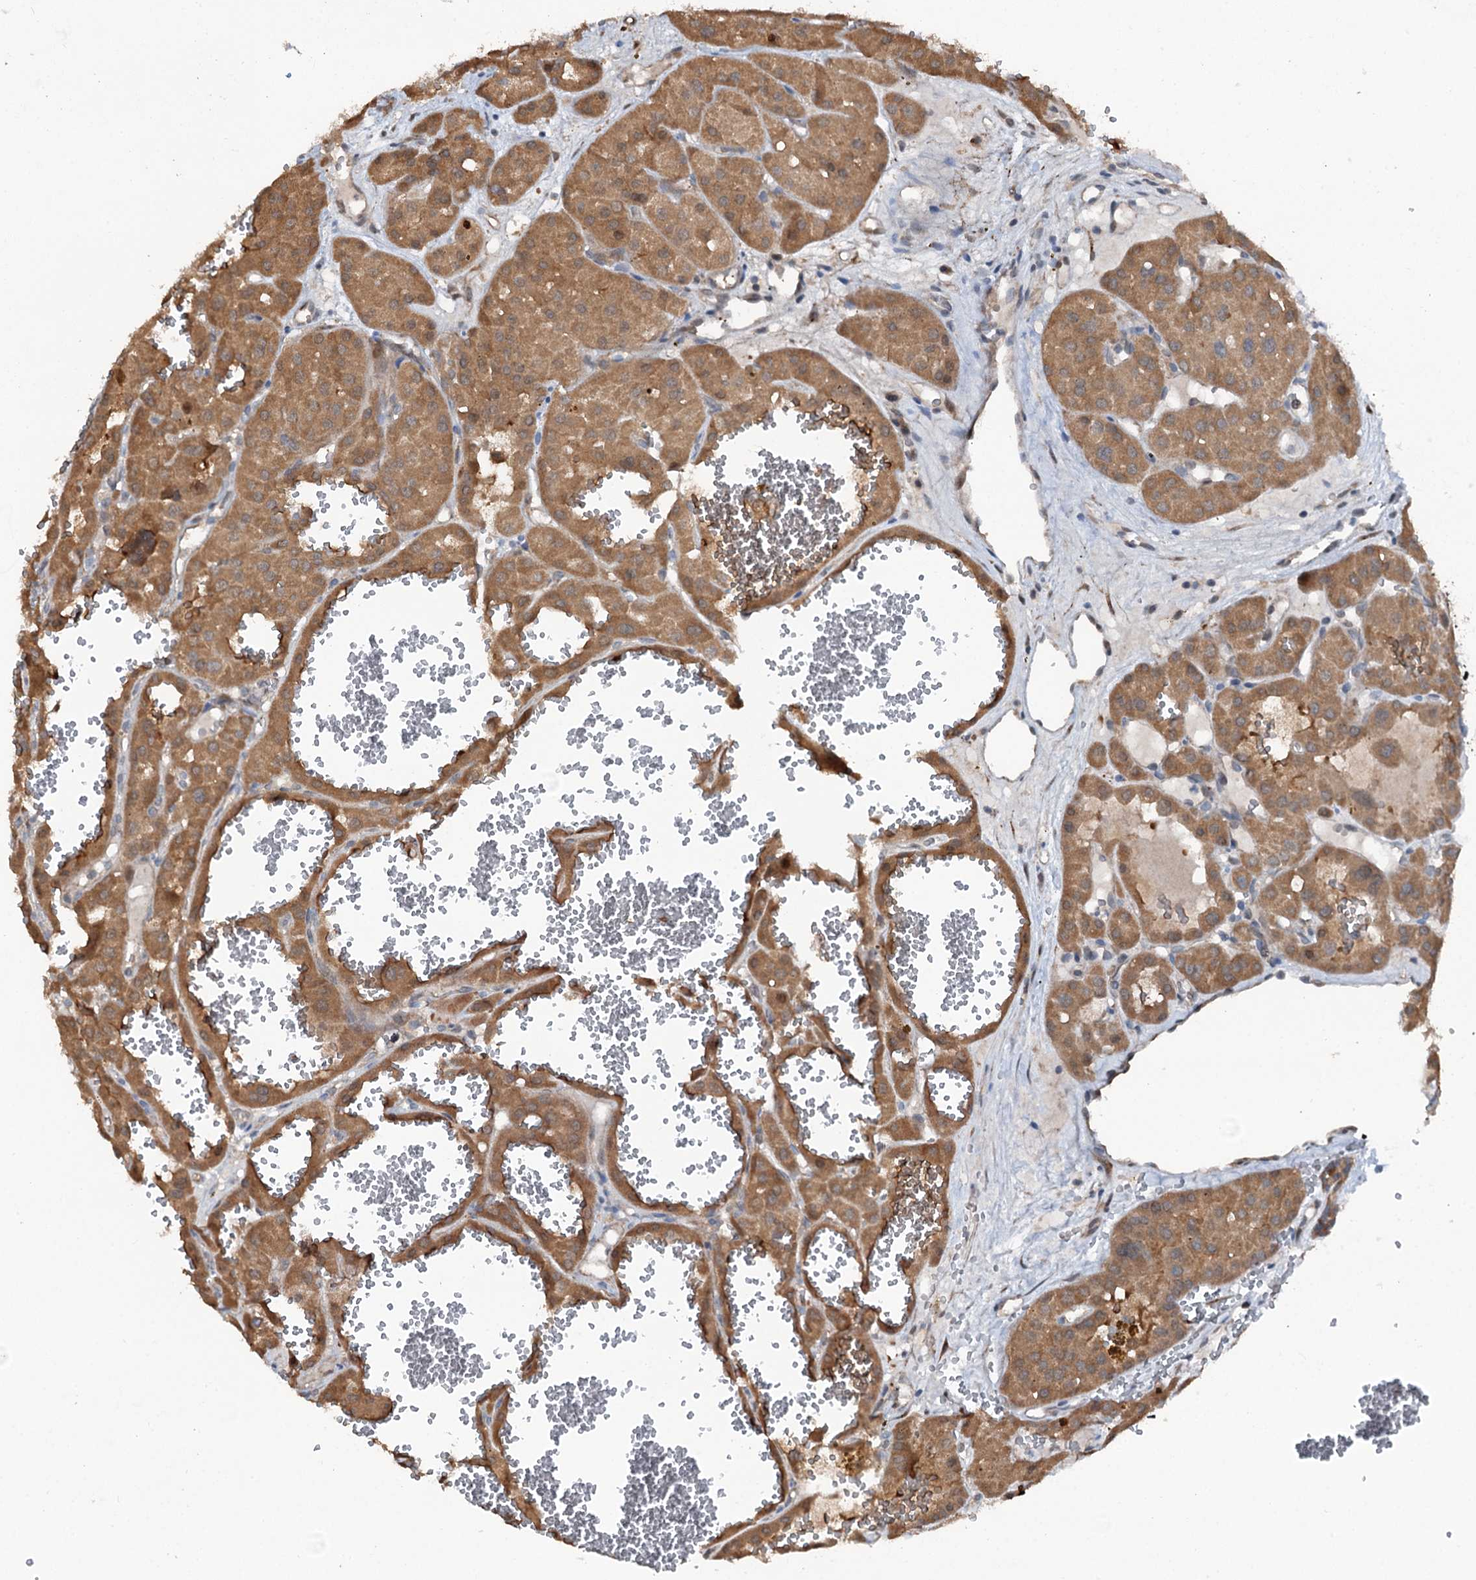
{"staining": {"intensity": "moderate", "quantity": ">75%", "location": "cytoplasmic/membranous"}, "tissue": "renal cancer", "cell_type": "Tumor cells", "image_type": "cancer", "snomed": [{"axis": "morphology", "description": "Carcinoma, NOS"}, {"axis": "topography", "description": "Kidney"}], "caption": "IHC (DAB (3,3'-diaminobenzidine)) staining of human renal cancer exhibits moderate cytoplasmic/membranous protein staining in about >75% of tumor cells.", "gene": "PSMD13", "patient": {"sex": "female", "age": 75}}